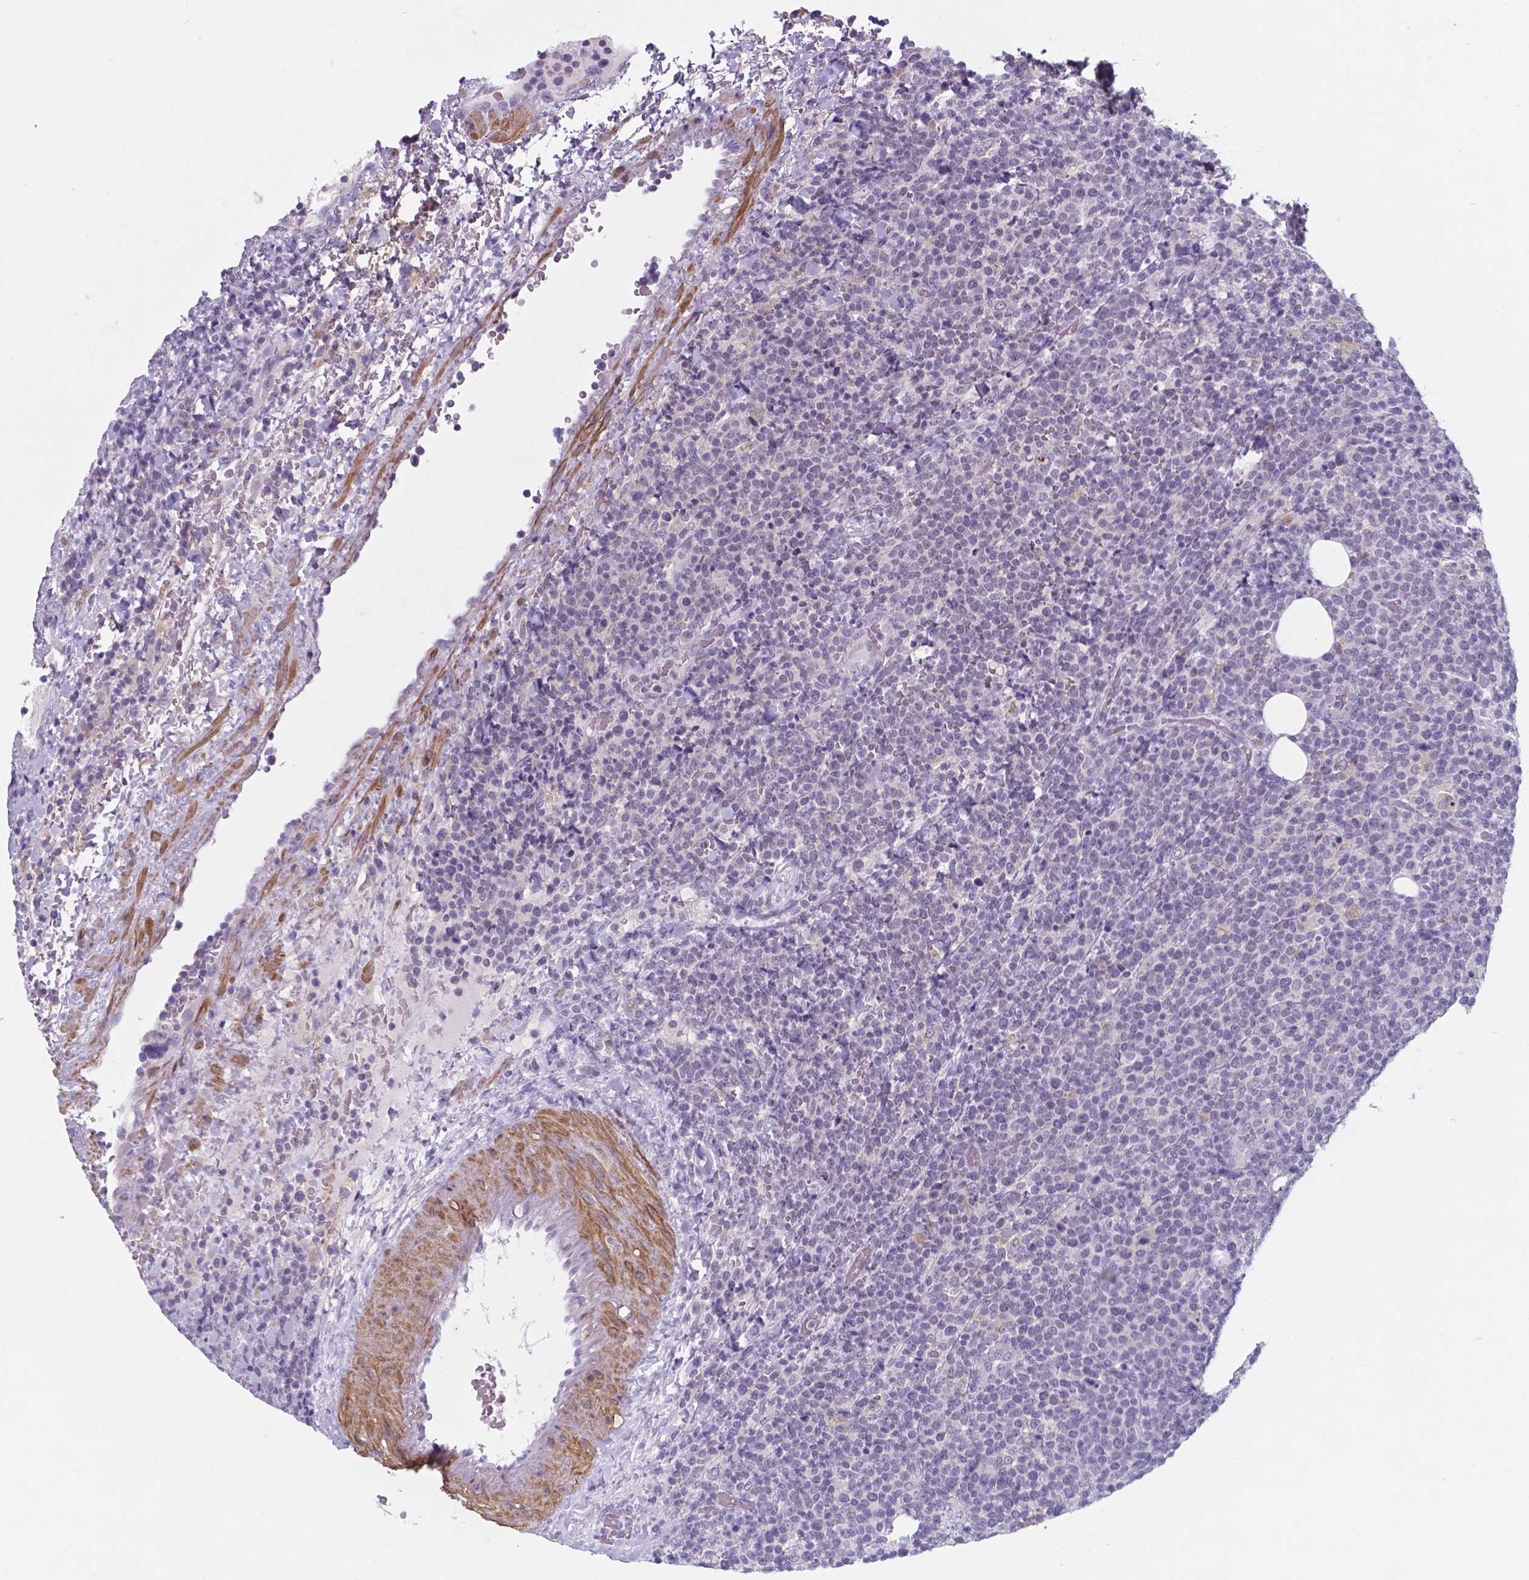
{"staining": {"intensity": "negative", "quantity": "none", "location": "none"}, "tissue": "lymphoma", "cell_type": "Tumor cells", "image_type": "cancer", "snomed": [{"axis": "morphology", "description": "Malignant lymphoma, non-Hodgkin's type, High grade"}, {"axis": "topography", "description": "Lymph node"}], "caption": "High magnification brightfield microscopy of lymphoma stained with DAB (brown) and counterstained with hematoxylin (blue): tumor cells show no significant staining.", "gene": "AP5B1", "patient": {"sex": "male", "age": 61}}